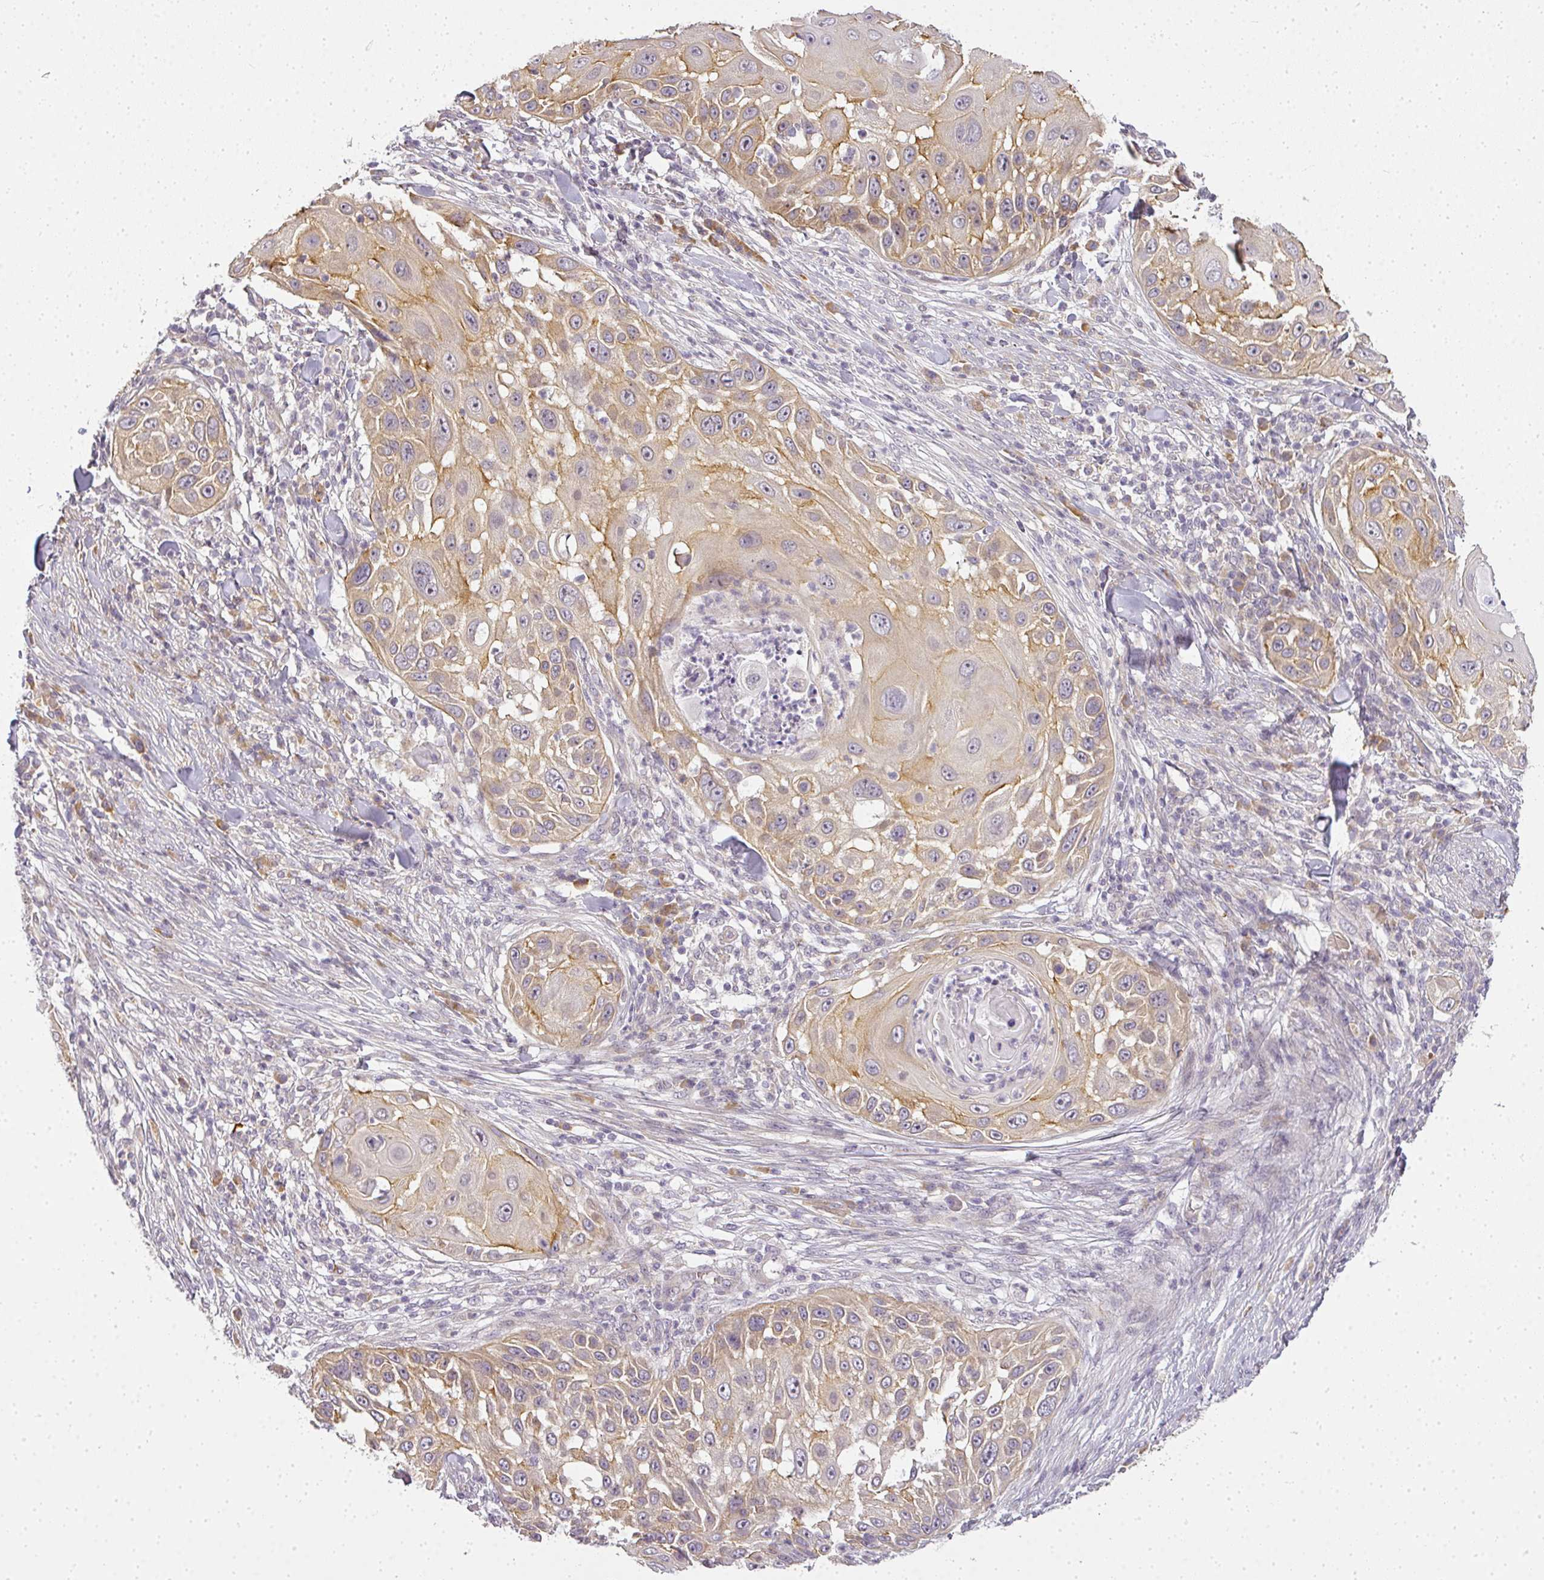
{"staining": {"intensity": "weak", "quantity": ">75%", "location": "cytoplasmic/membranous"}, "tissue": "skin cancer", "cell_type": "Tumor cells", "image_type": "cancer", "snomed": [{"axis": "morphology", "description": "Squamous cell carcinoma, NOS"}, {"axis": "topography", "description": "Skin"}], "caption": "Tumor cells exhibit low levels of weak cytoplasmic/membranous staining in approximately >75% of cells in skin cancer (squamous cell carcinoma).", "gene": "MED19", "patient": {"sex": "female", "age": 44}}